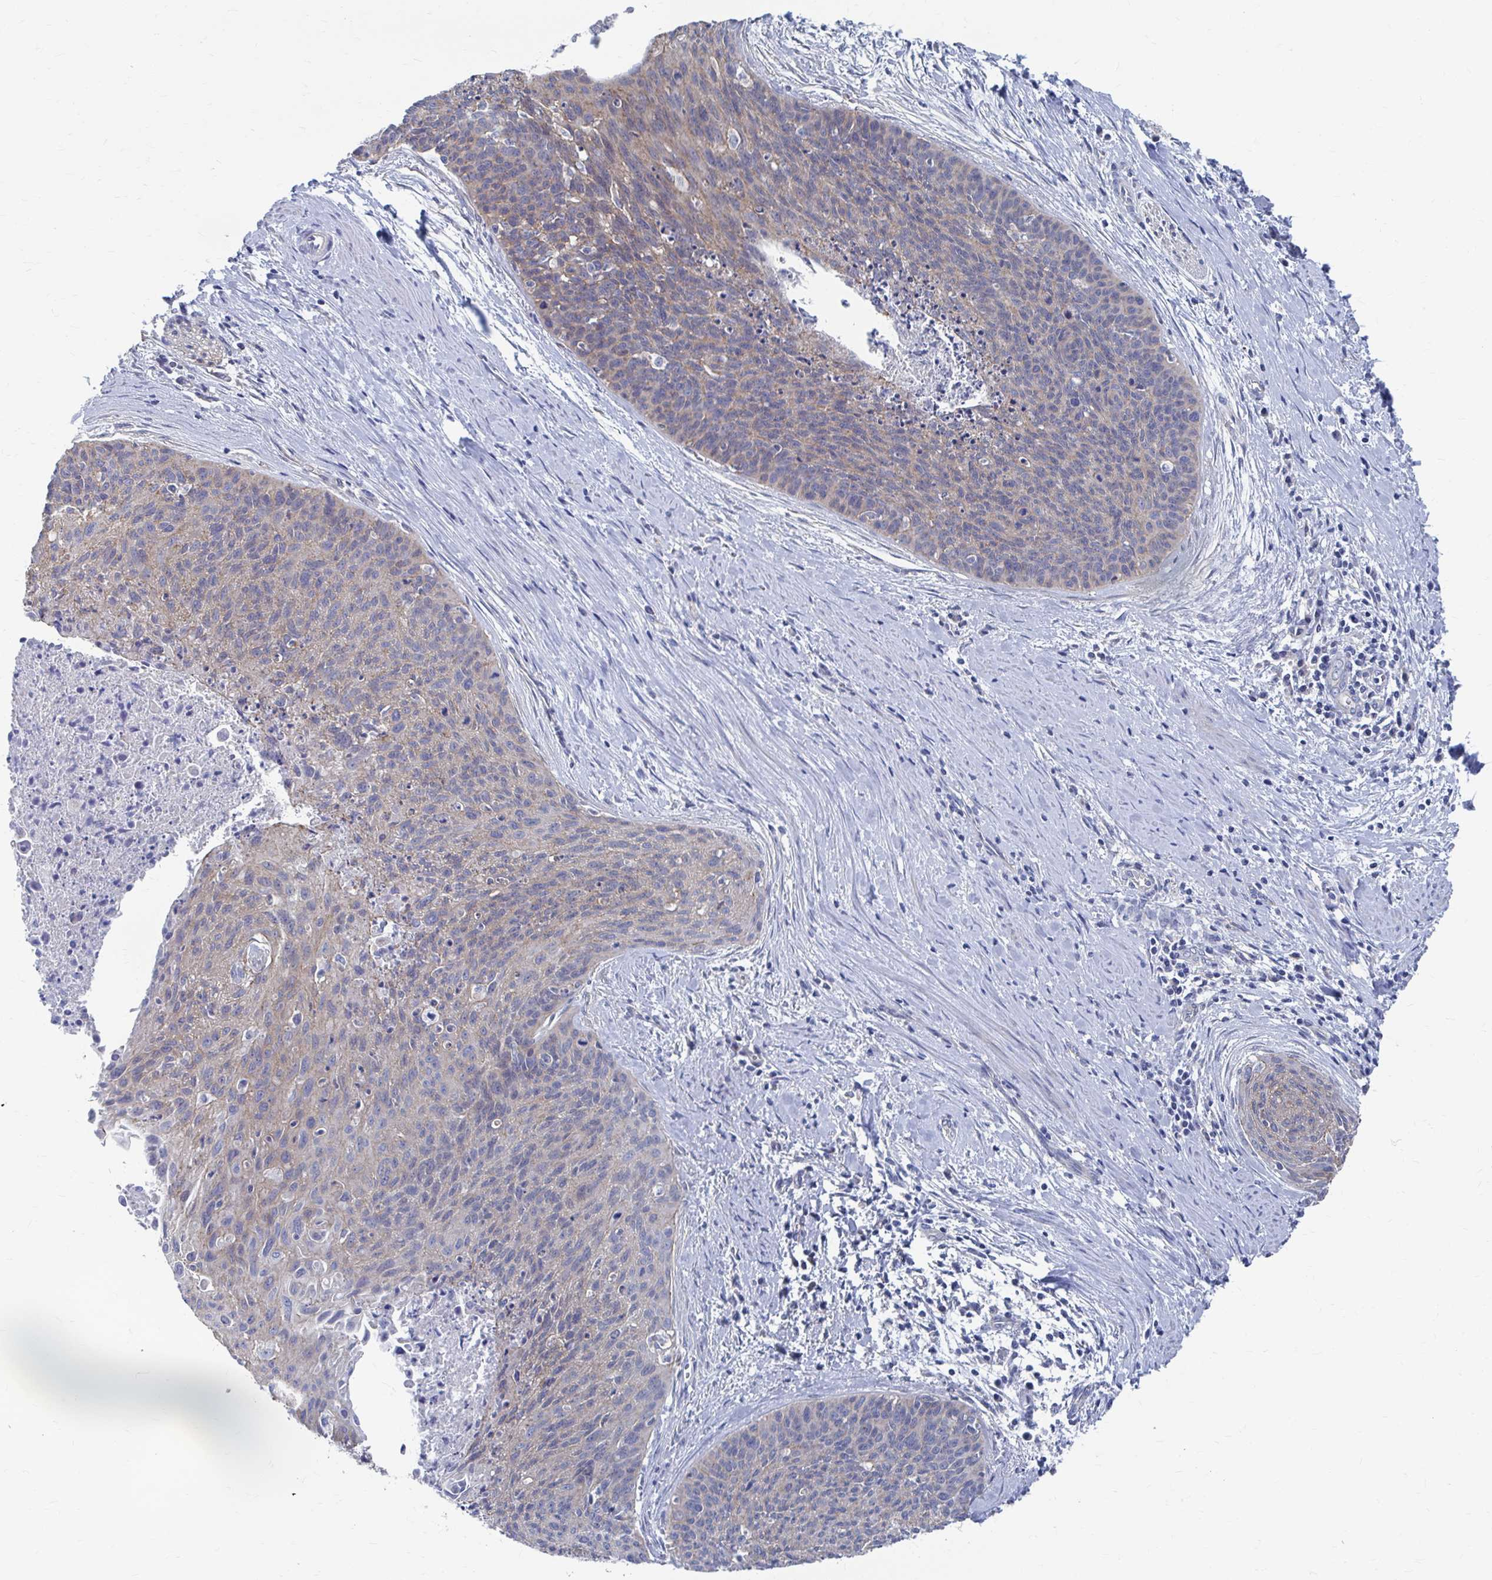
{"staining": {"intensity": "negative", "quantity": "none", "location": "none"}, "tissue": "cervical cancer", "cell_type": "Tumor cells", "image_type": "cancer", "snomed": [{"axis": "morphology", "description": "Squamous cell carcinoma, NOS"}, {"axis": "topography", "description": "Cervix"}], "caption": "High power microscopy histopathology image of an immunohistochemistry photomicrograph of cervical cancer, revealing no significant staining in tumor cells.", "gene": "PLEKHG7", "patient": {"sex": "female", "age": 55}}